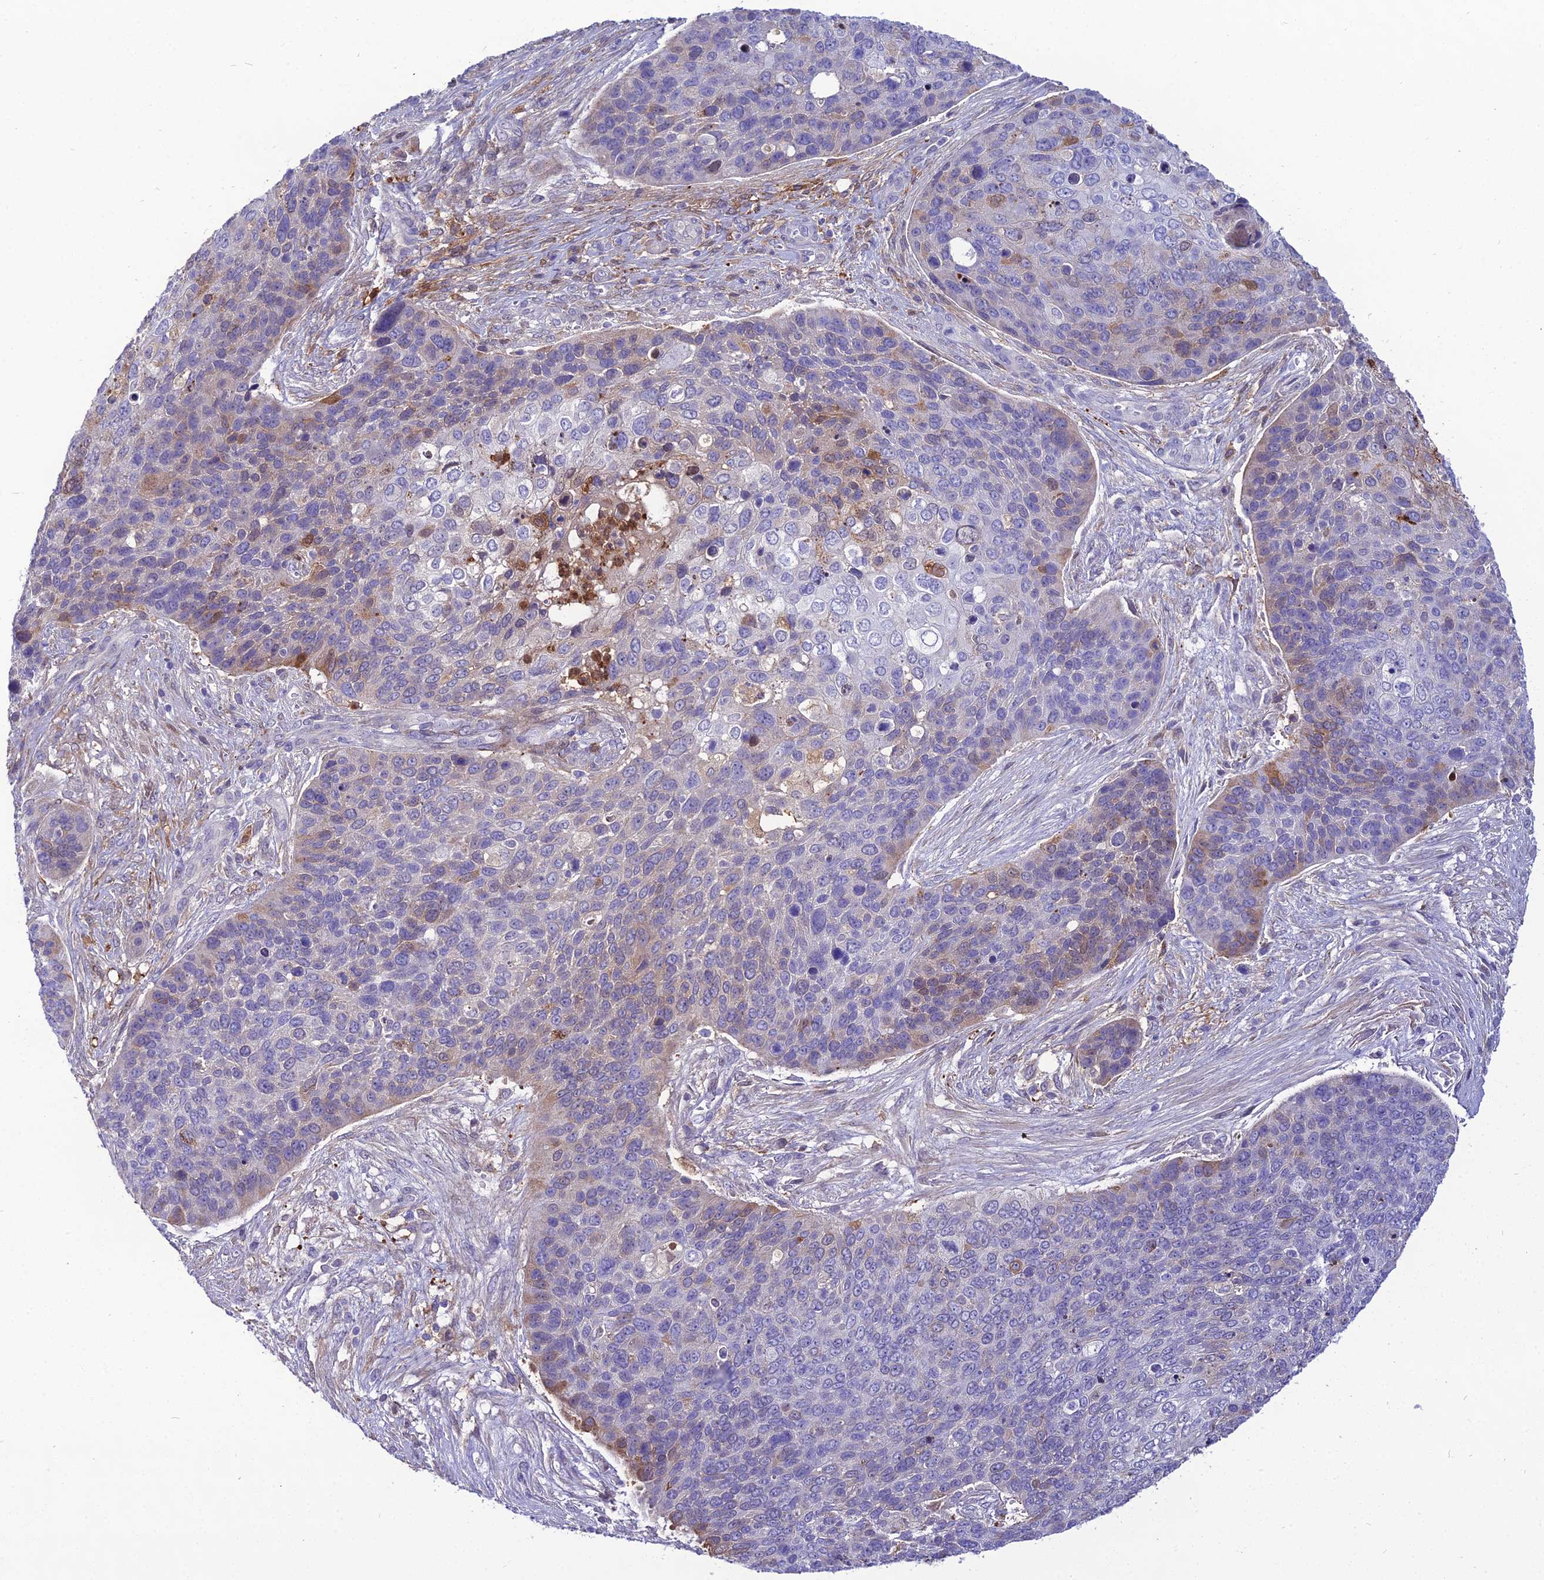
{"staining": {"intensity": "moderate", "quantity": "<25%", "location": "cytoplasmic/membranous"}, "tissue": "skin cancer", "cell_type": "Tumor cells", "image_type": "cancer", "snomed": [{"axis": "morphology", "description": "Basal cell carcinoma"}, {"axis": "topography", "description": "Skin"}], "caption": "Skin cancer was stained to show a protein in brown. There is low levels of moderate cytoplasmic/membranous staining in about <25% of tumor cells.", "gene": "MB21D2", "patient": {"sex": "female", "age": 74}}